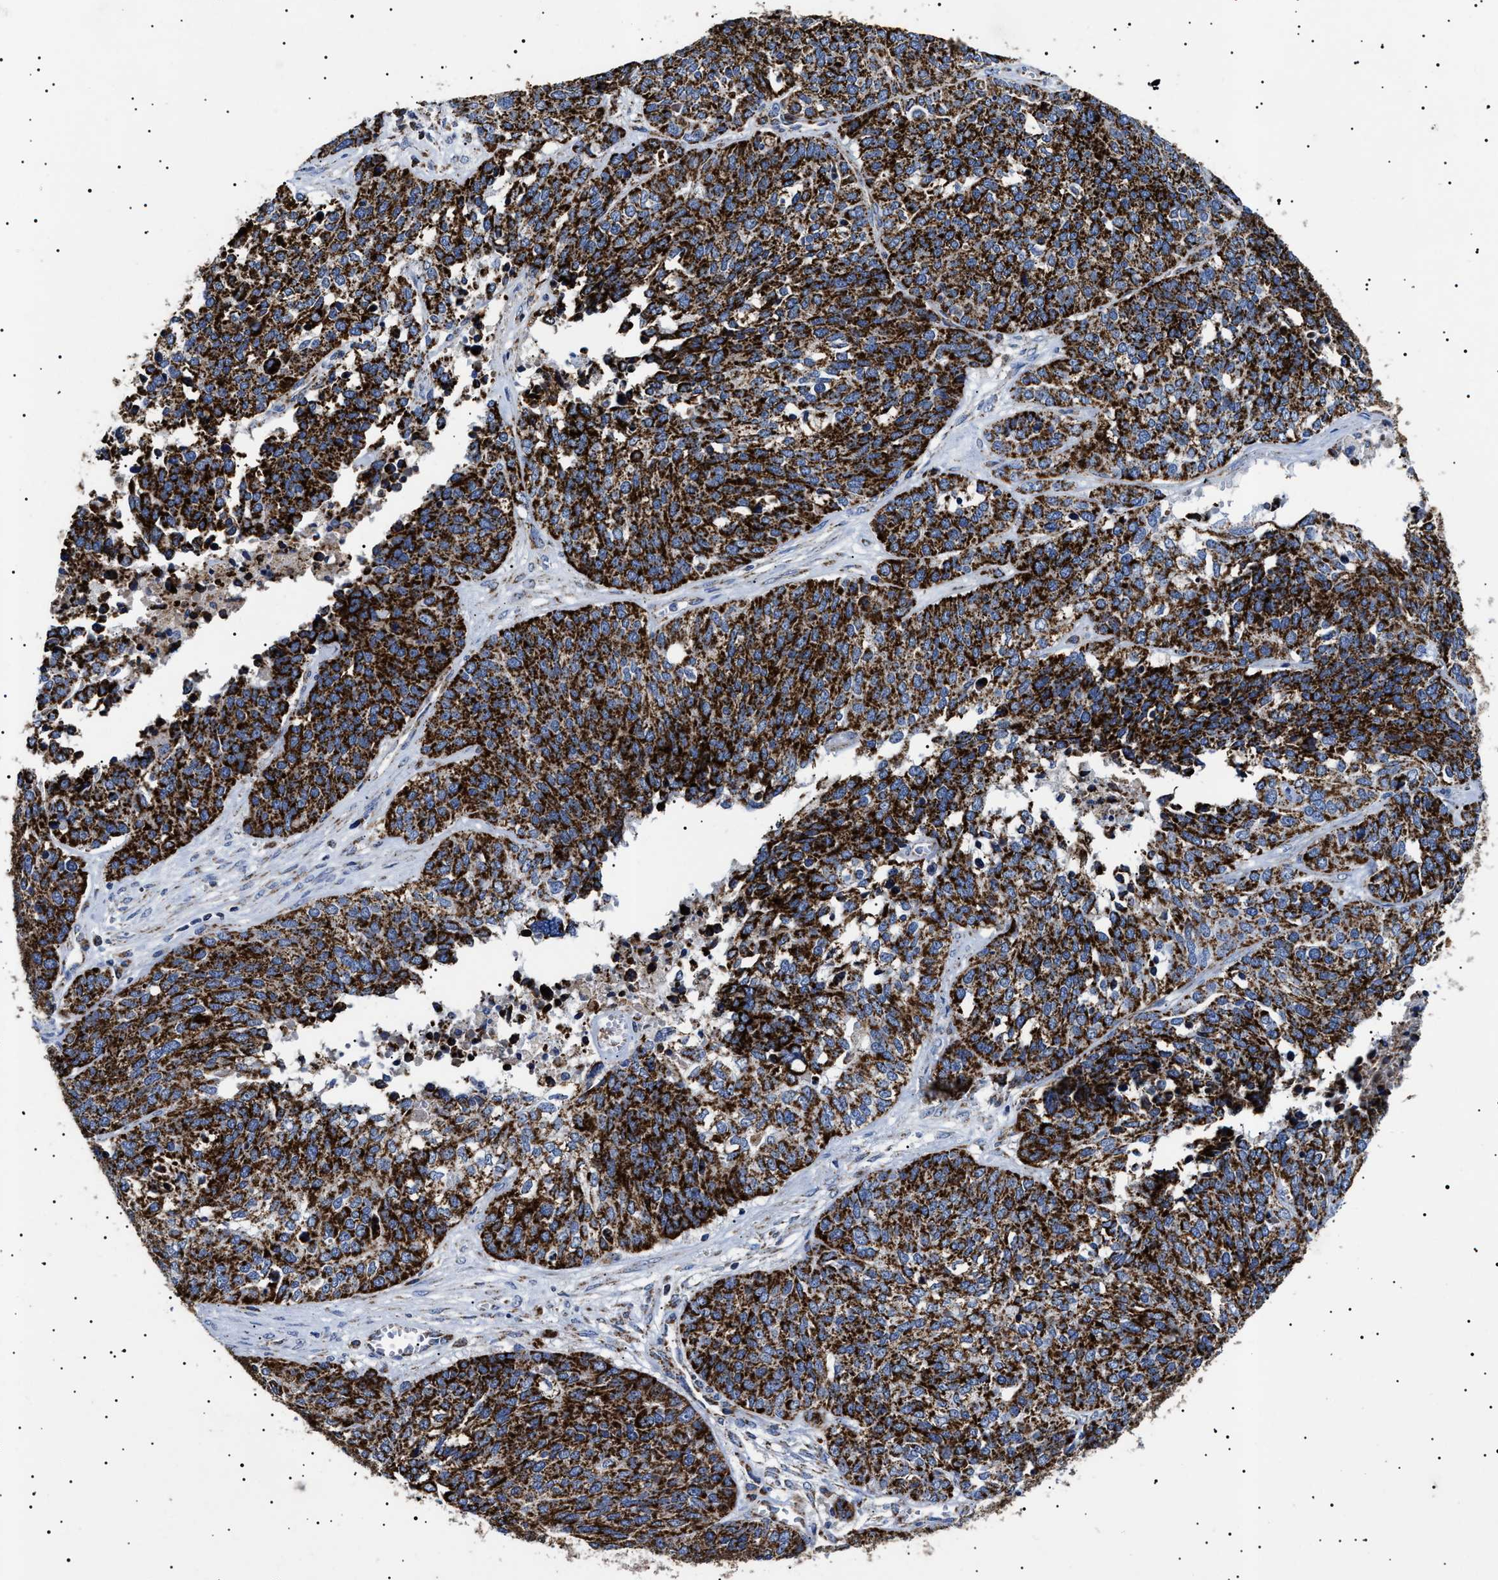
{"staining": {"intensity": "strong", "quantity": ">75%", "location": "cytoplasmic/membranous"}, "tissue": "ovarian cancer", "cell_type": "Tumor cells", "image_type": "cancer", "snomed": [{"axis": "morphology", "description": "Cystadenocarcinoma, serous, NOS"}, {"axis": "topography", "description": "Ovary"}], "caption": "An image of serous cystadenocarcinoma (ovarian) stained for a protein displays strong cytoplasmic/membranous brown staining in tumor cells.", "gene": "CHRDL2", "patient": {"sex": "female", "age": 44}}